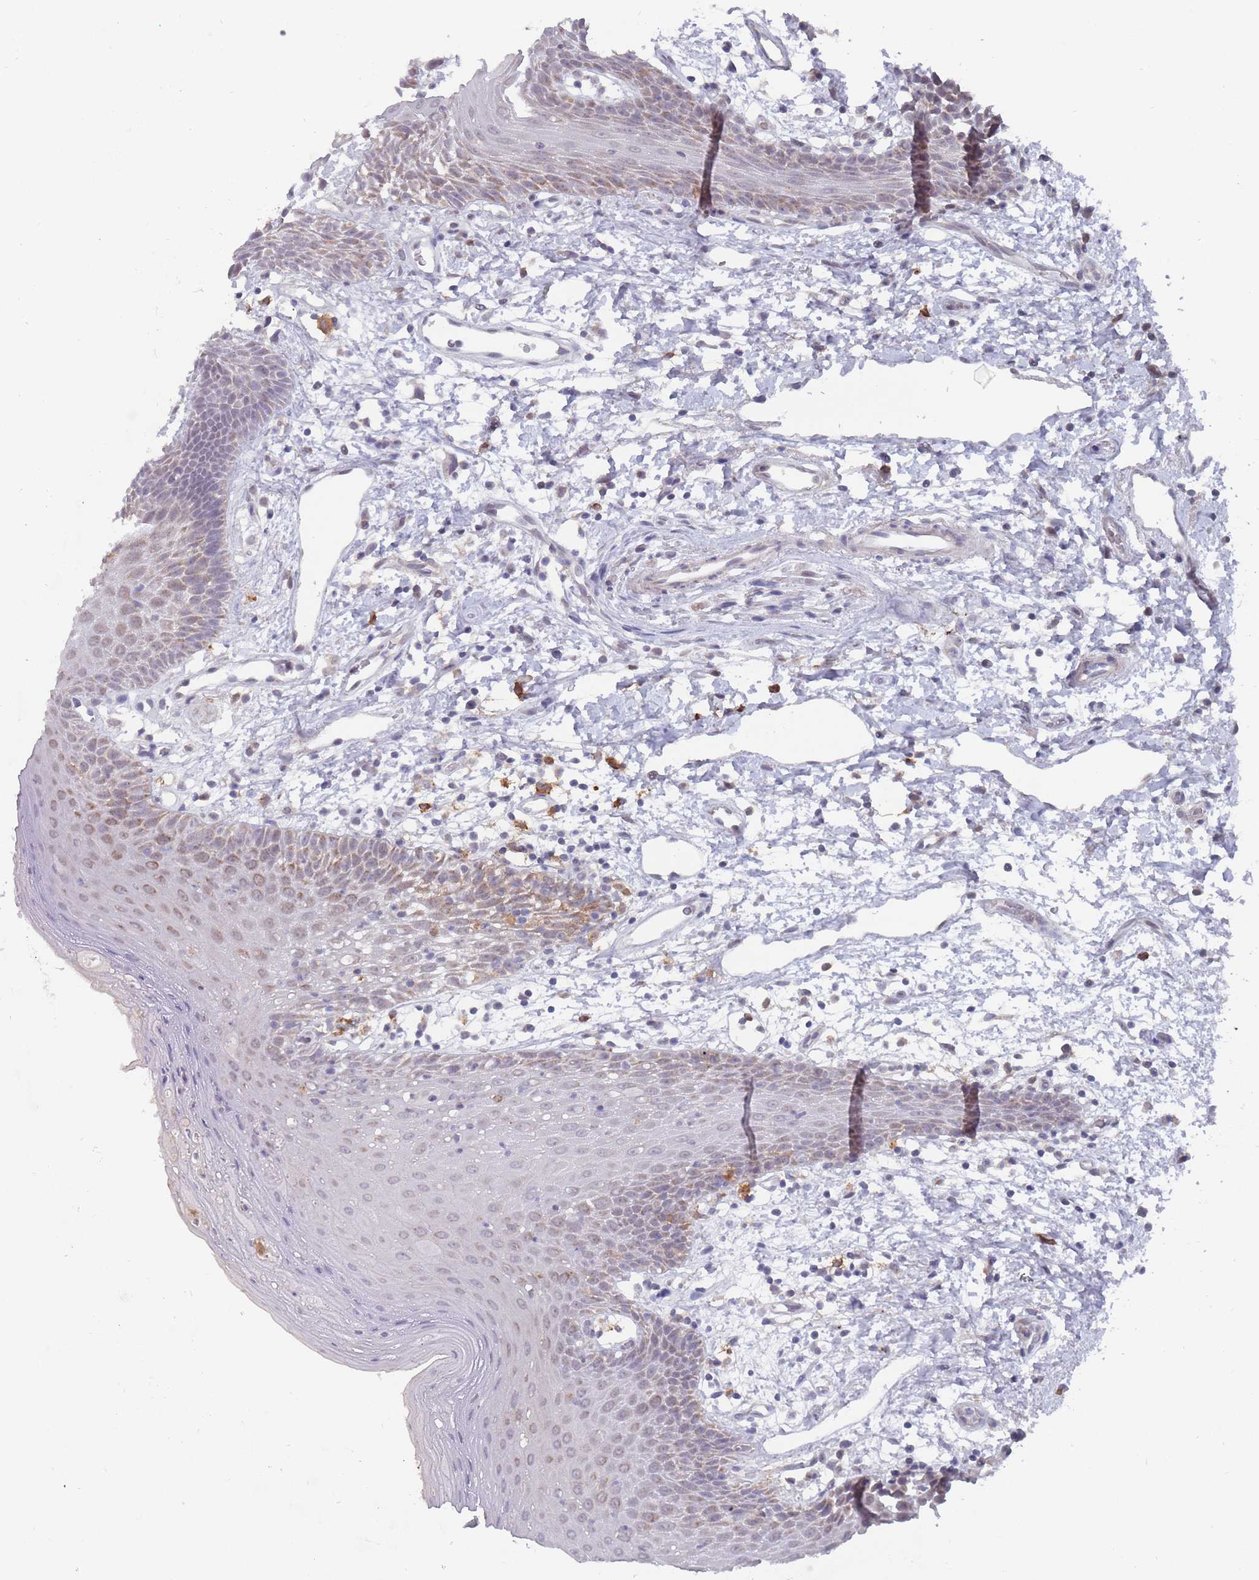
{"staining": {"intensity": "moderate", "quantity": "<25%", "location": "cytoplasmic/membranous,nuclear"}, "tissue": "oral mucosa", "cell_type": "Squamous epithelial cells", "image_type": "normal", "snomed": [{"axis": "morphology", "description": "Normal tissue, NOS"}, {"axis": "topography", "description": "Oral tissue"}, {"axis": "topography", "description": "Tounge, NOS"}], "caption": "The micrograph exhibits staining of normal oral mucosa, revealing moderate cytoplasmic/membranous,nuclear protein positivity (brown color) within squamous epithelial cells.", "gene": "PEX7", "patient": {"sex": "female", "age": 59}}